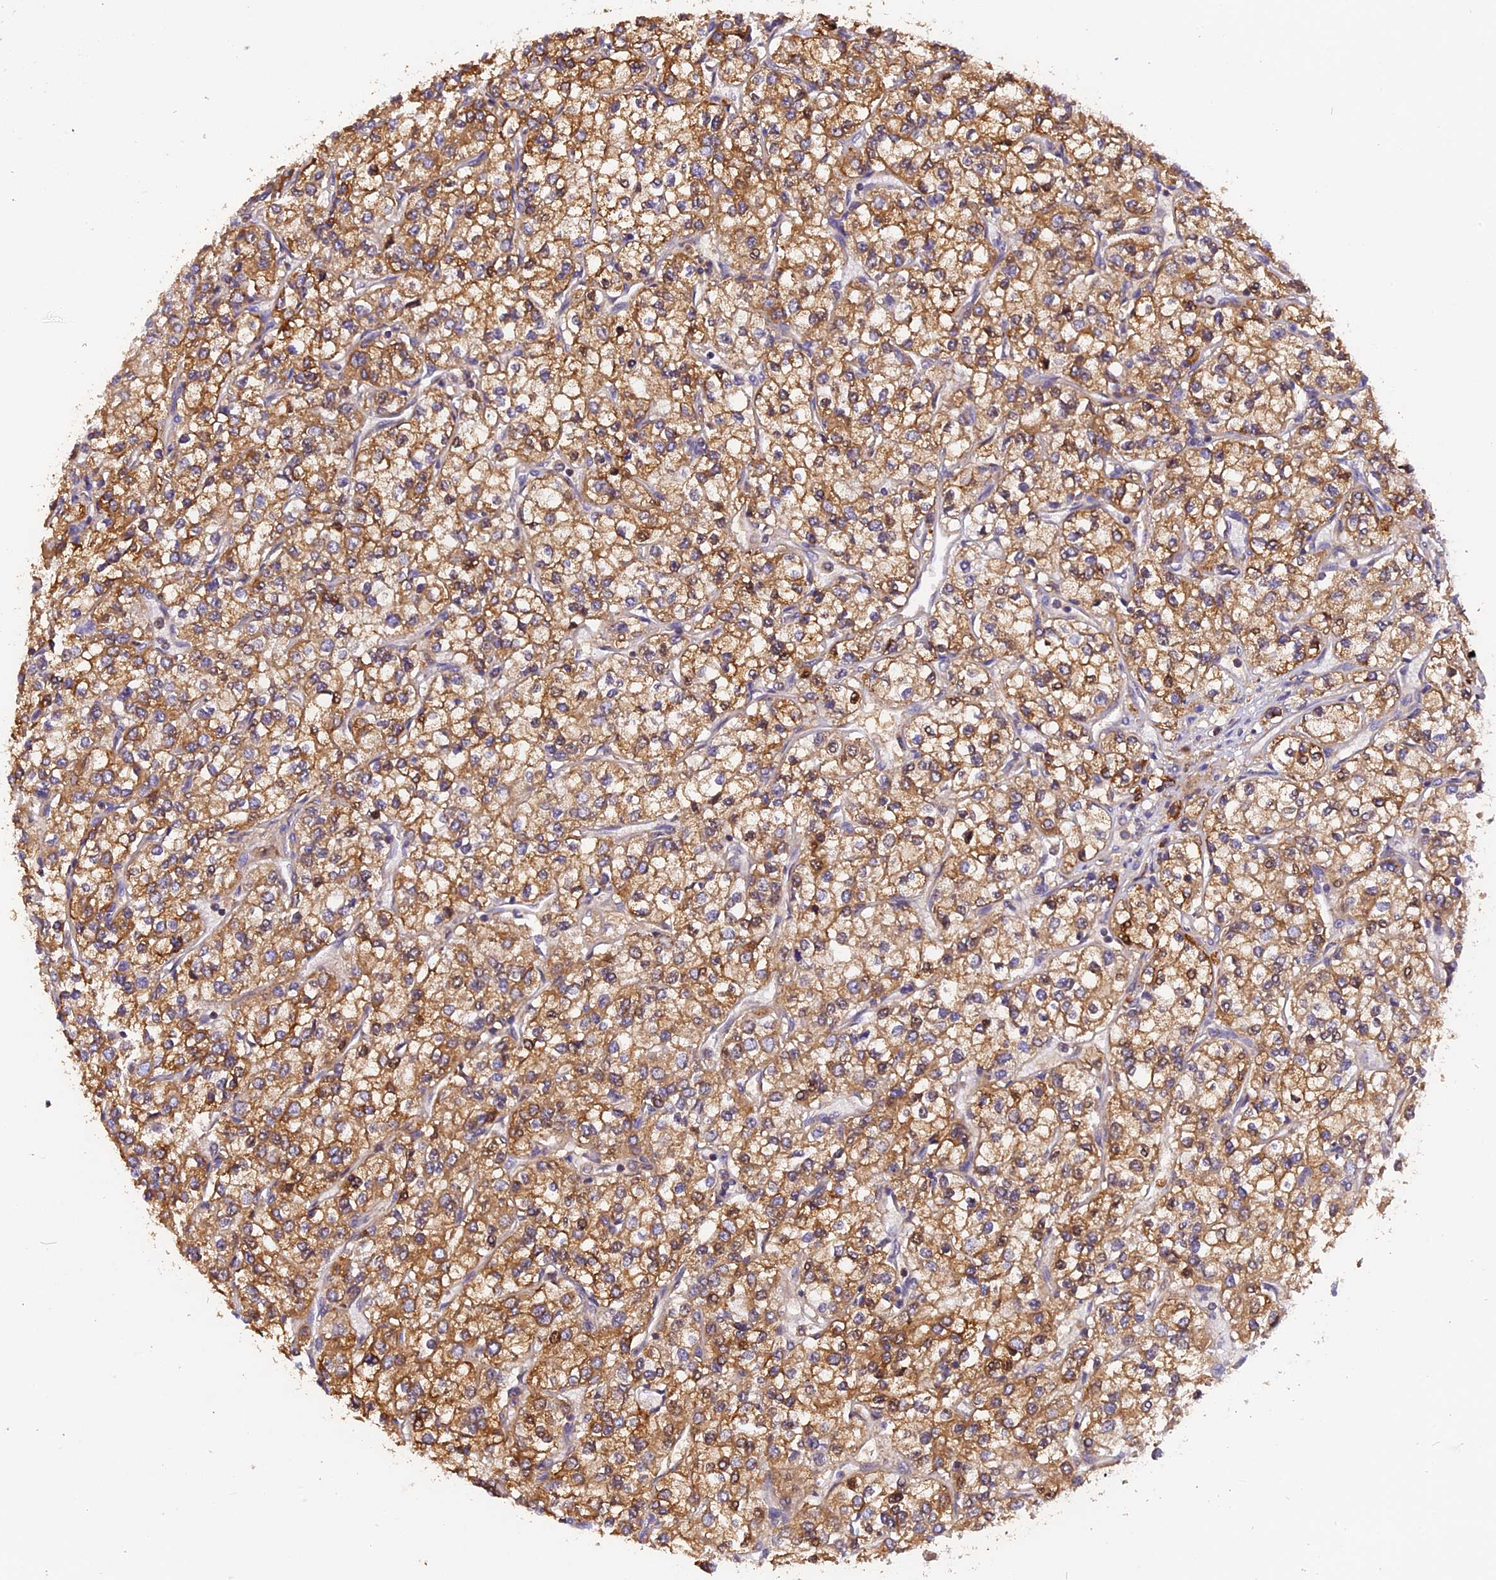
{"staining": {"intensity": "moderate", "quantity": ">75%", "location": "cytoplasmic/membranous"}, "tissue": "renal cancer", "cell_type": "Tumor cells", "image_type": "cancer", "snomed": [{"axis": "morphology", "description": "Adenocarcinoma, NOS"}, {"axis": "topography", "description": "Kidney"}], "caption": "A micrograph of human renal cancer (adenocarcinoma) stained for a protein exhibits moderate cytoplasmic/membranous brown staining in tumor cells.", "gene": "STOML1", "patient": {"sex": "male", "age": 80}}